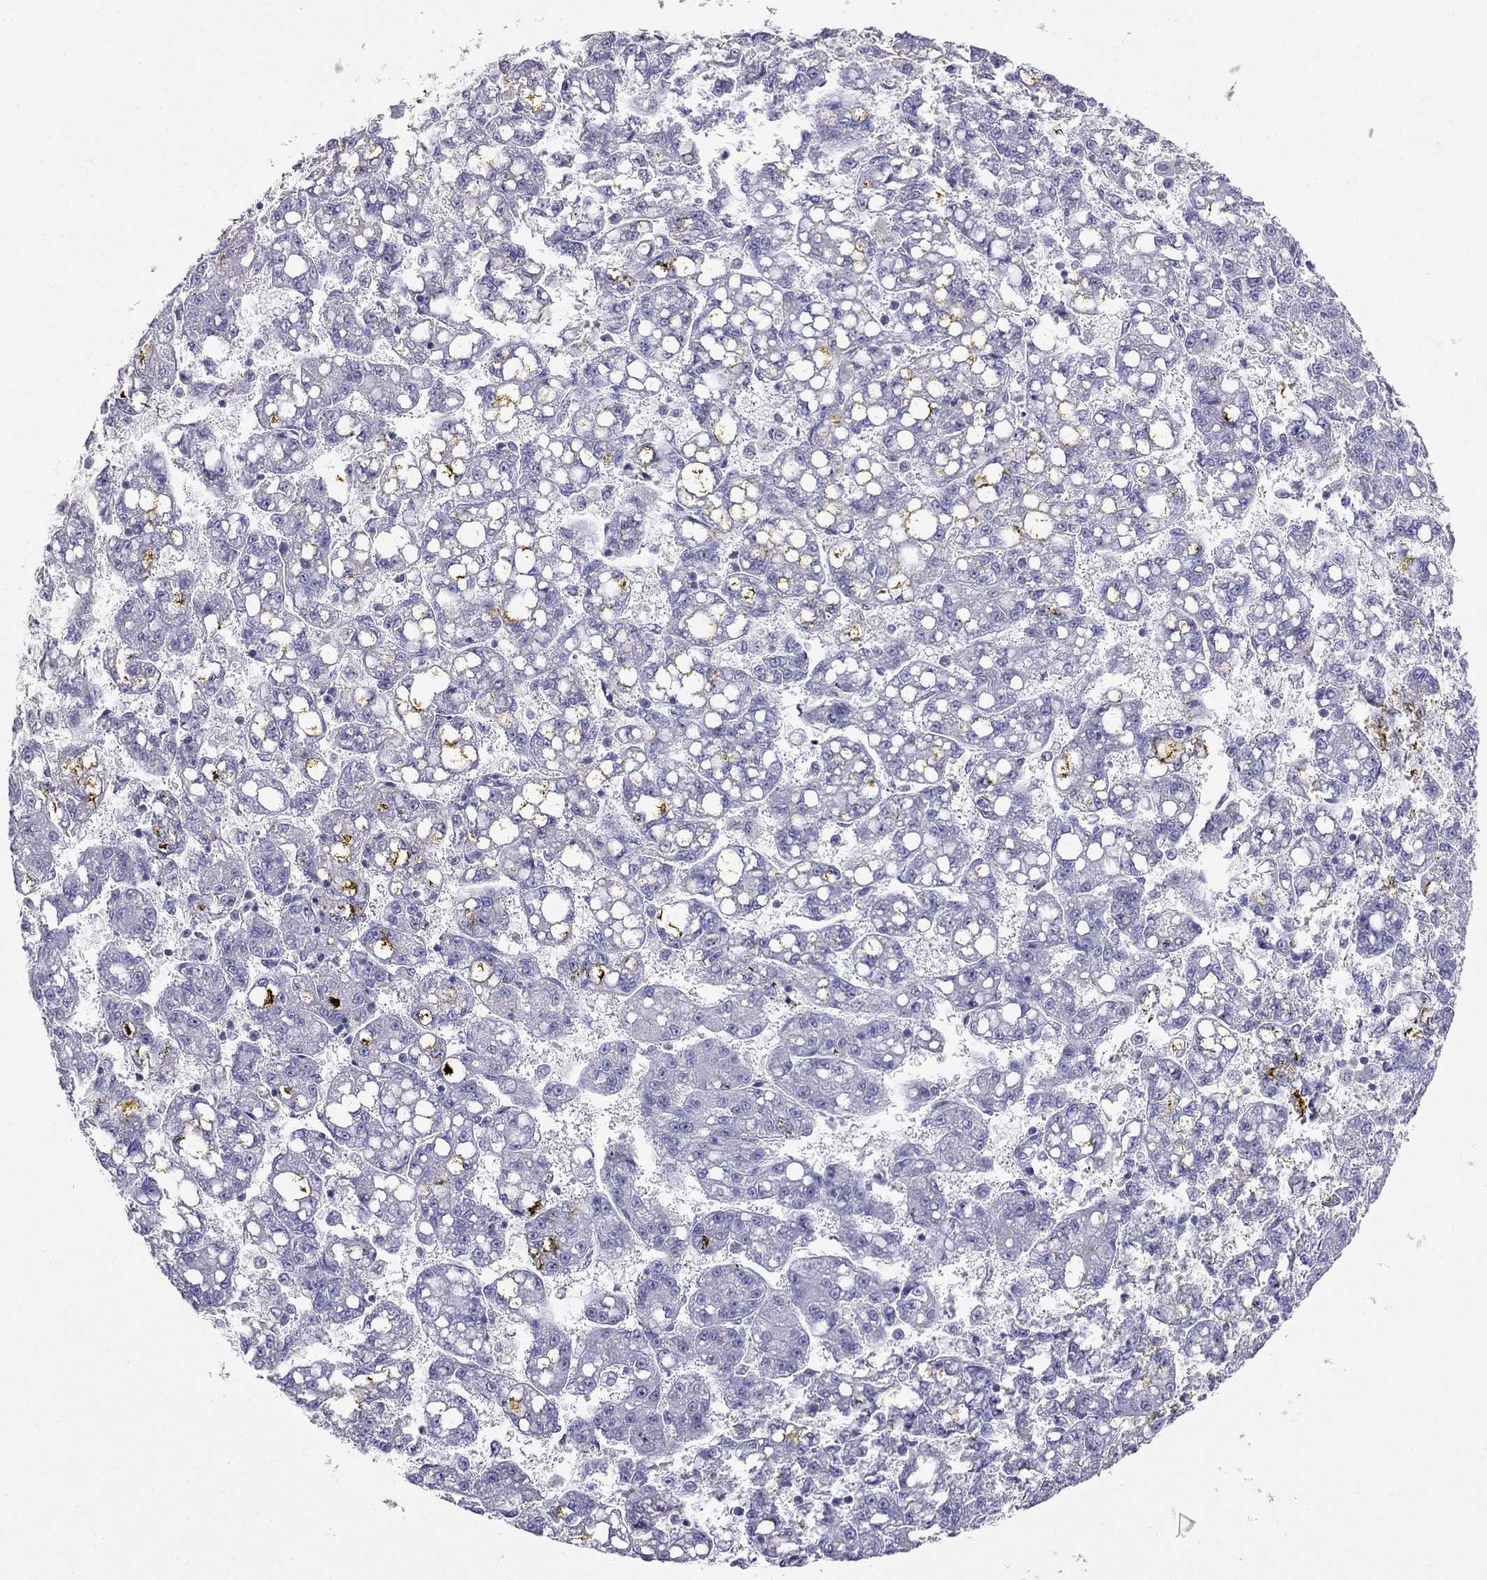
{"staining": {"intensity": "negative", "quantity": "none", "location": "none"}, "tissue": "liver cancer", "cell_type": "Tumor cells", "image_type": "cancer", "snomed": [{"axis": "morphology", "description": "Carcinoma, Hepatocellular, NOS"}, {"axis": "topography", "description": "Liver"}], "caption": "Image shows no protein positivity in tumor cells of liver cancer (hepatocellular carcinoma) tissue.", "gene": "LY6H", "patient": {"sex": "female", "age": 65}}